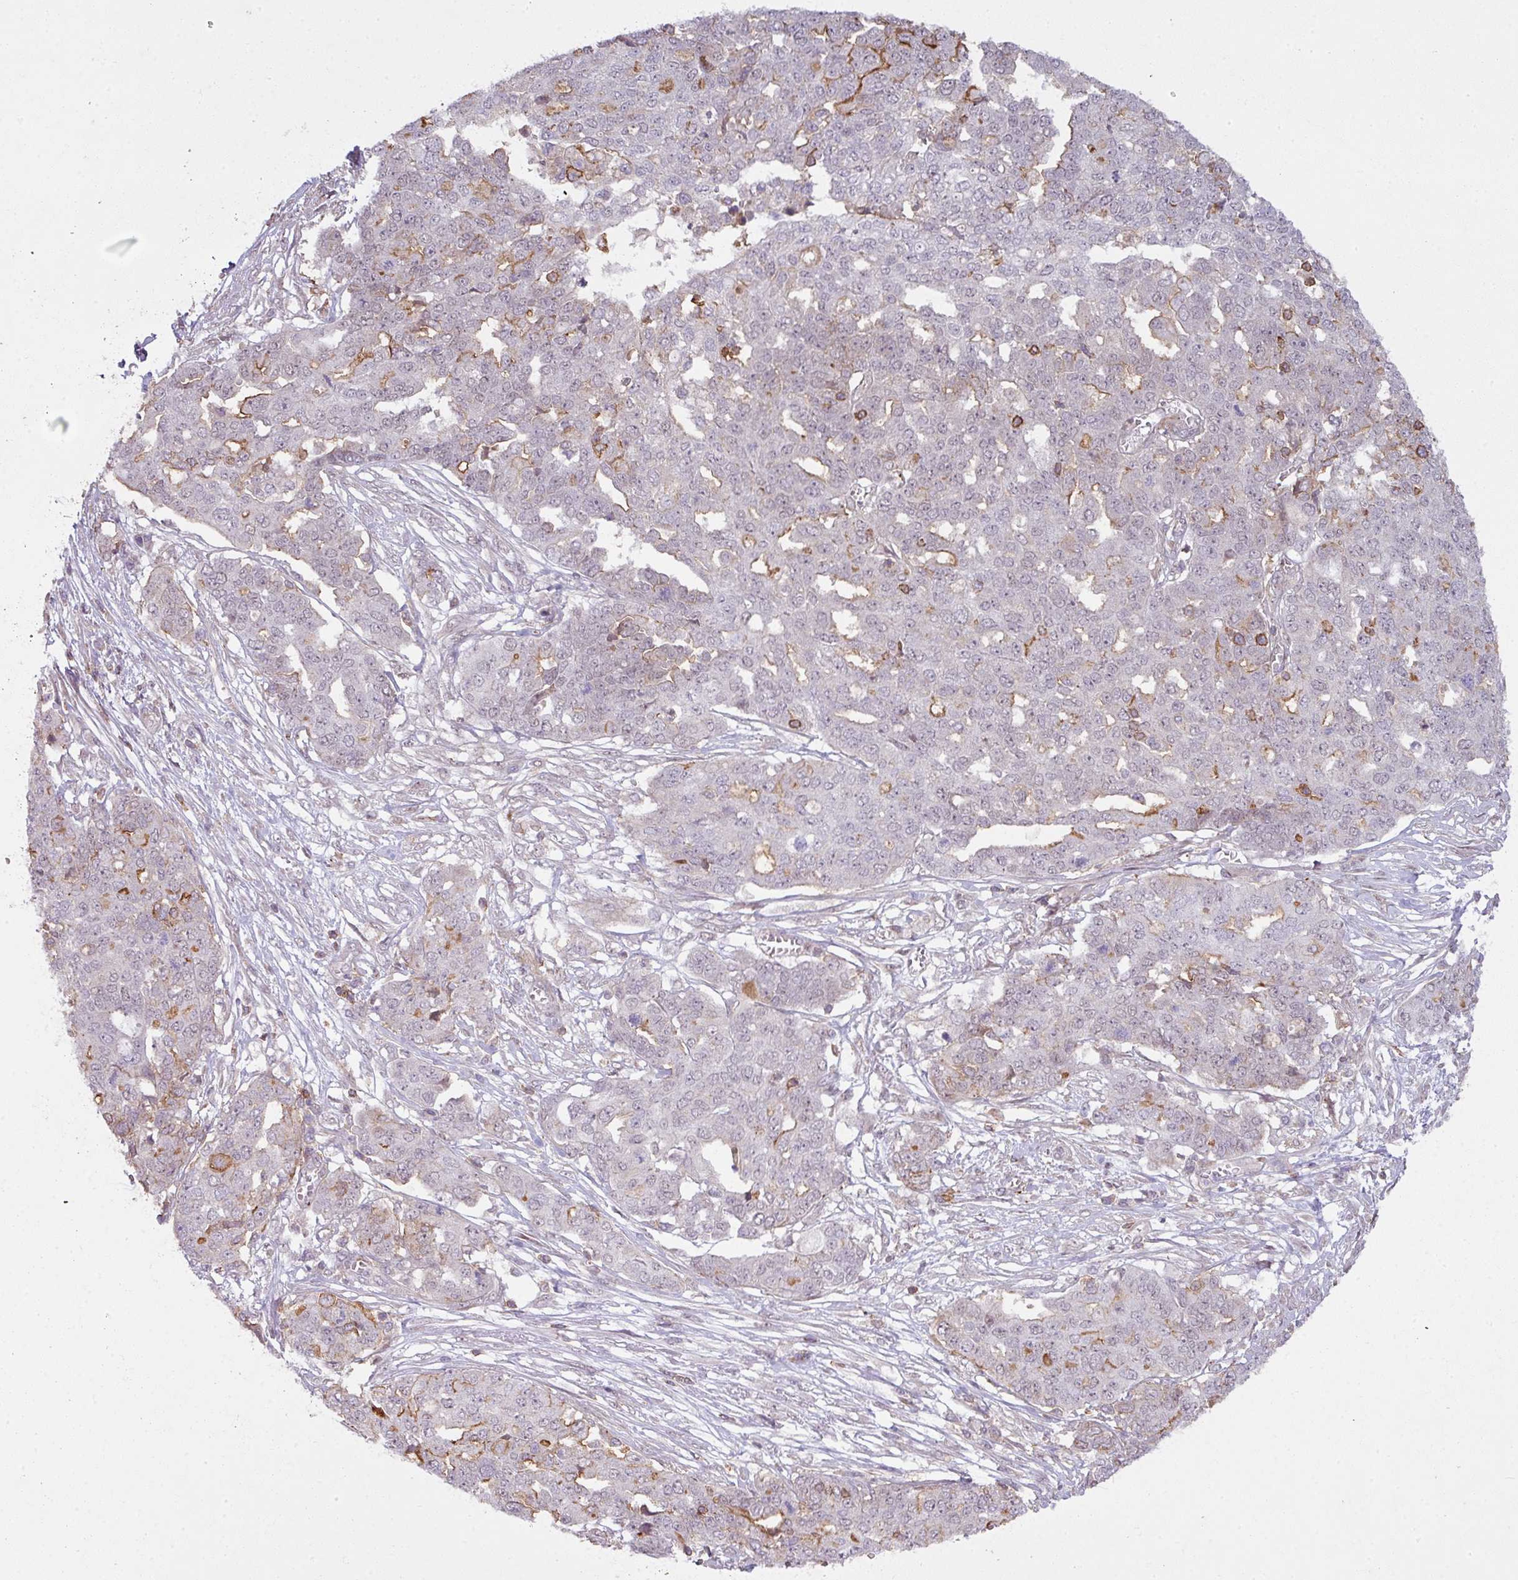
{"staining": {"intensity": "moderate", "quantity": "<25%", "location": "cytoplasmic/membranous"}, "tissue": "ovarian cancer", "cell_type": "Tumor cells", "image_type": "cancer", "snomed": [{"axis": "morphology", "description": "Cystadenocarcinoma, serous, NOS"}, {"axis": "topography", "description": "Soft tissue"}, {"axis": "topography", "description": "Ovary"}], "caption": "Immunohistochemical staining of ovarian cancer (serous cystadenocarcinoma) shows low levels of moderate cytoplasmic/membranous expression in about <25% of tumor cells.", "gene": "ZC2HC1C", "patient": {"sex": "female", "age": 57}}